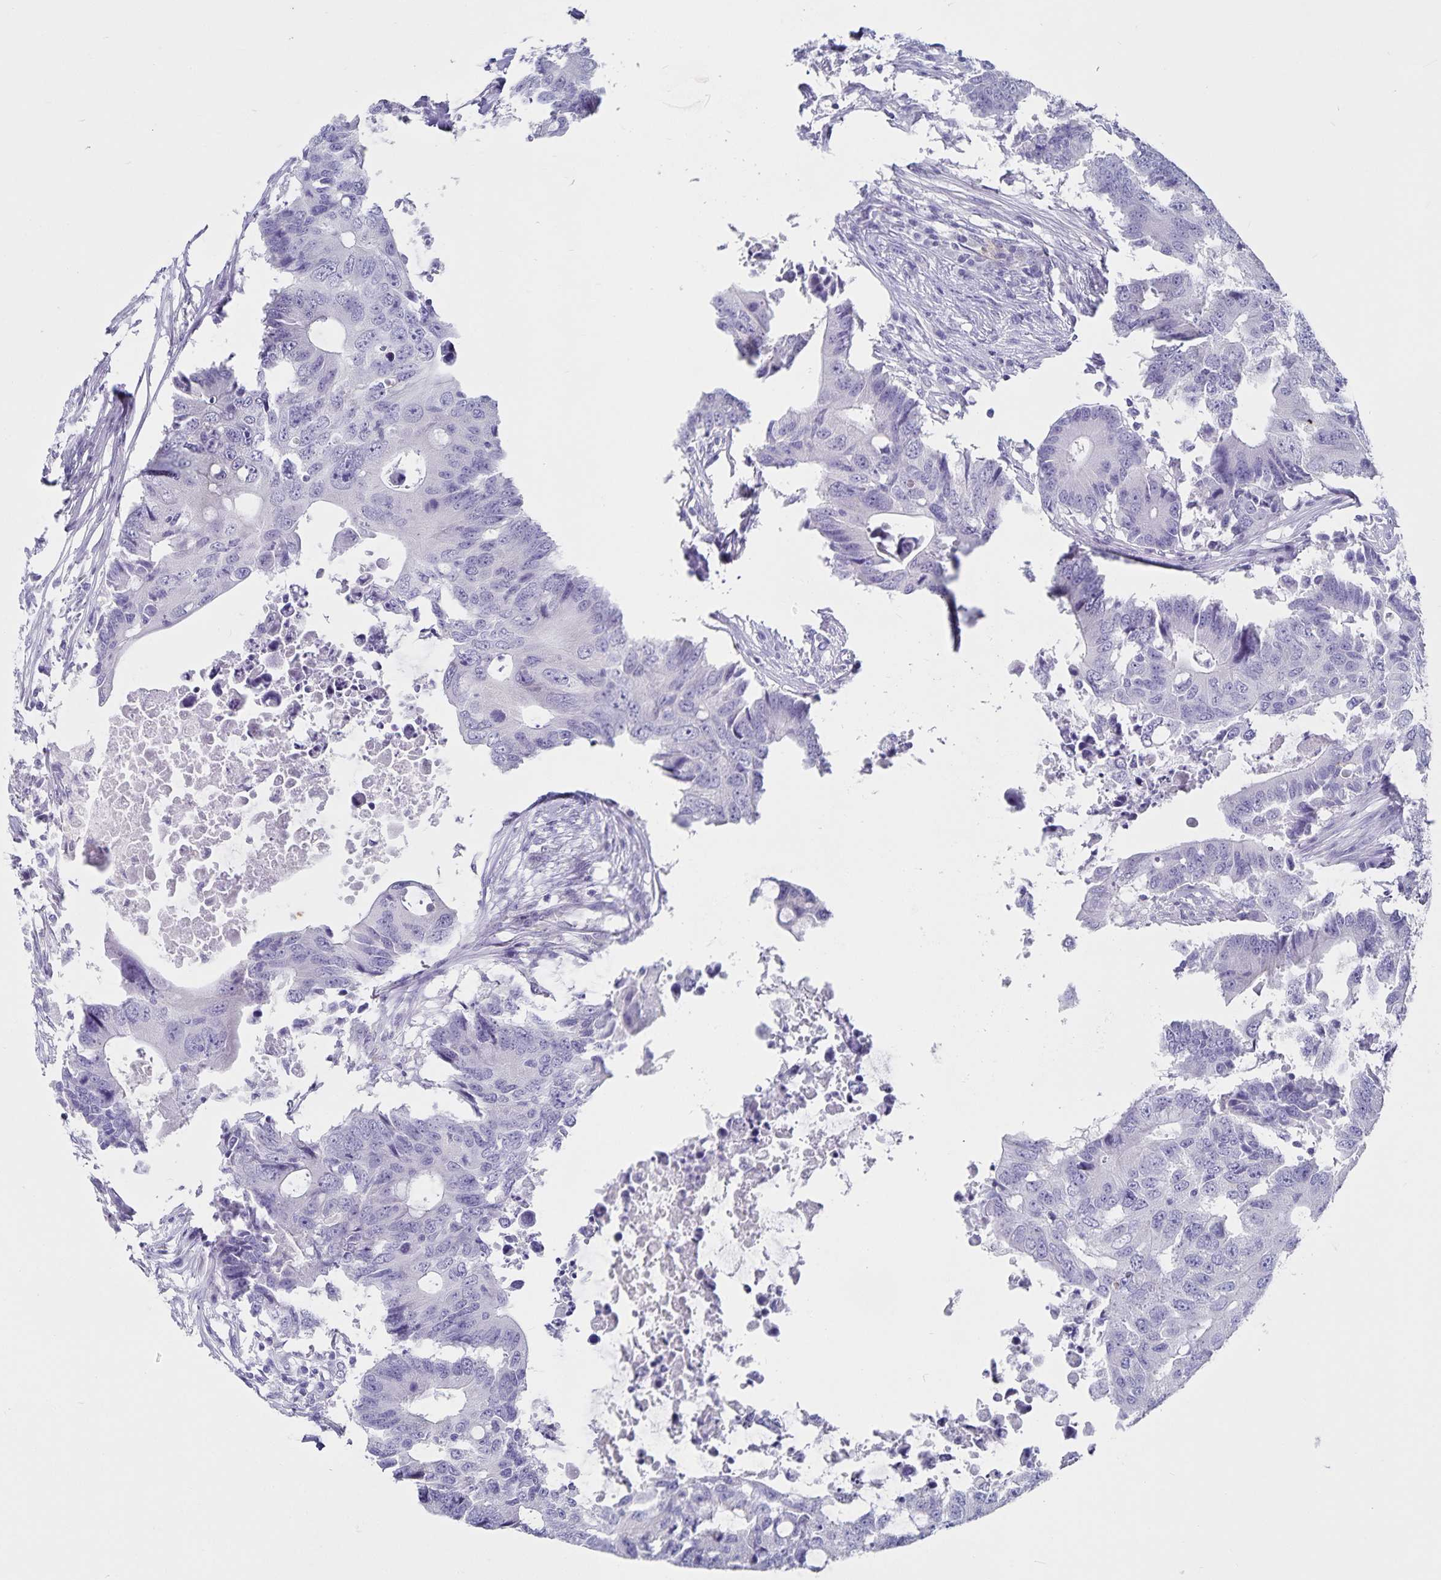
{"staining": {"intensity": "negative", "quantity": "none", "location": "none"}, "tissue": "colorectal cancer", "cell_type": "Tumor cells", "image_type": "cancer", "snomed": [{"axis": "morphology", "description": "Adenocarcinoma, NOS"}, {"axis": "topography", "description": "Colon"}], "caption": "A high-resolution image shows IHC staining of colorectal cancer (adenocarcinoma), which demonstrates no significant expression in tumor cells.", "gene": "PLAC1", "patient": {"sex": "male", "age": 71}}